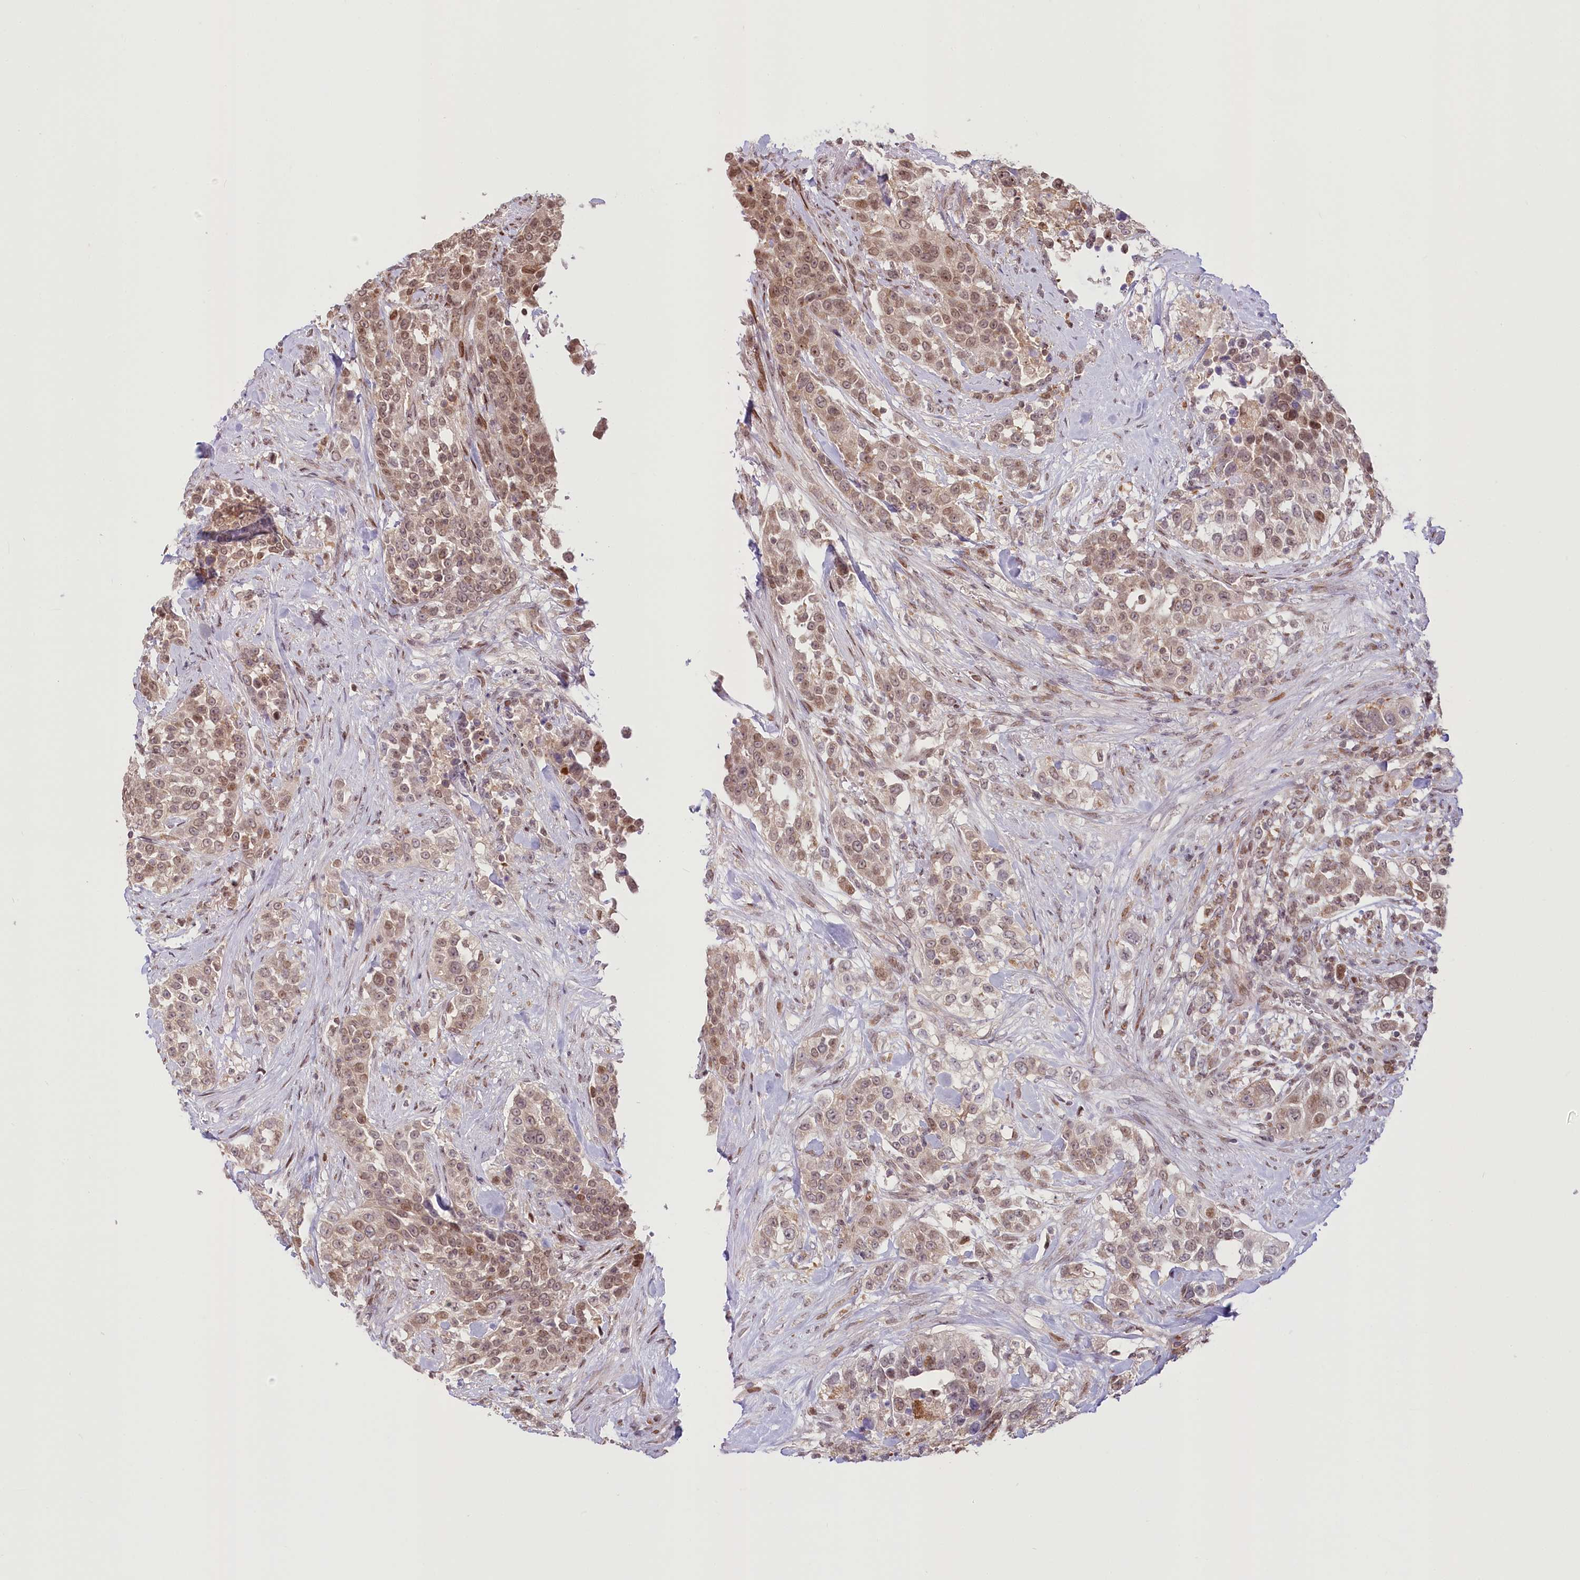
{"staining": {"intensity": "moderate", "quantity": ">75%", "location": "cytoplasmic/membranous,nuclear"}, "tissue": "urothelial cancer", "cell_type": "Tumor cells", "image_type": "cancer", "snomed": [{"axis": "morphology", "description": "Urothelial carcinoma, High grade"}, {"axis": "topography", "description": "Urinary bladder"}], "caption": "Brown immunohistochemical staining in human urothelial carcinoma (high-grade) demonstrates moderate cytoplasmic/membranous and nuclear positivity in about >75% of tumor cells. The protein of interest is shown in brown color, while the nuclei are stained blue.", "gene": "PYURF", "patient": {"sex": "female", "age": 80}}